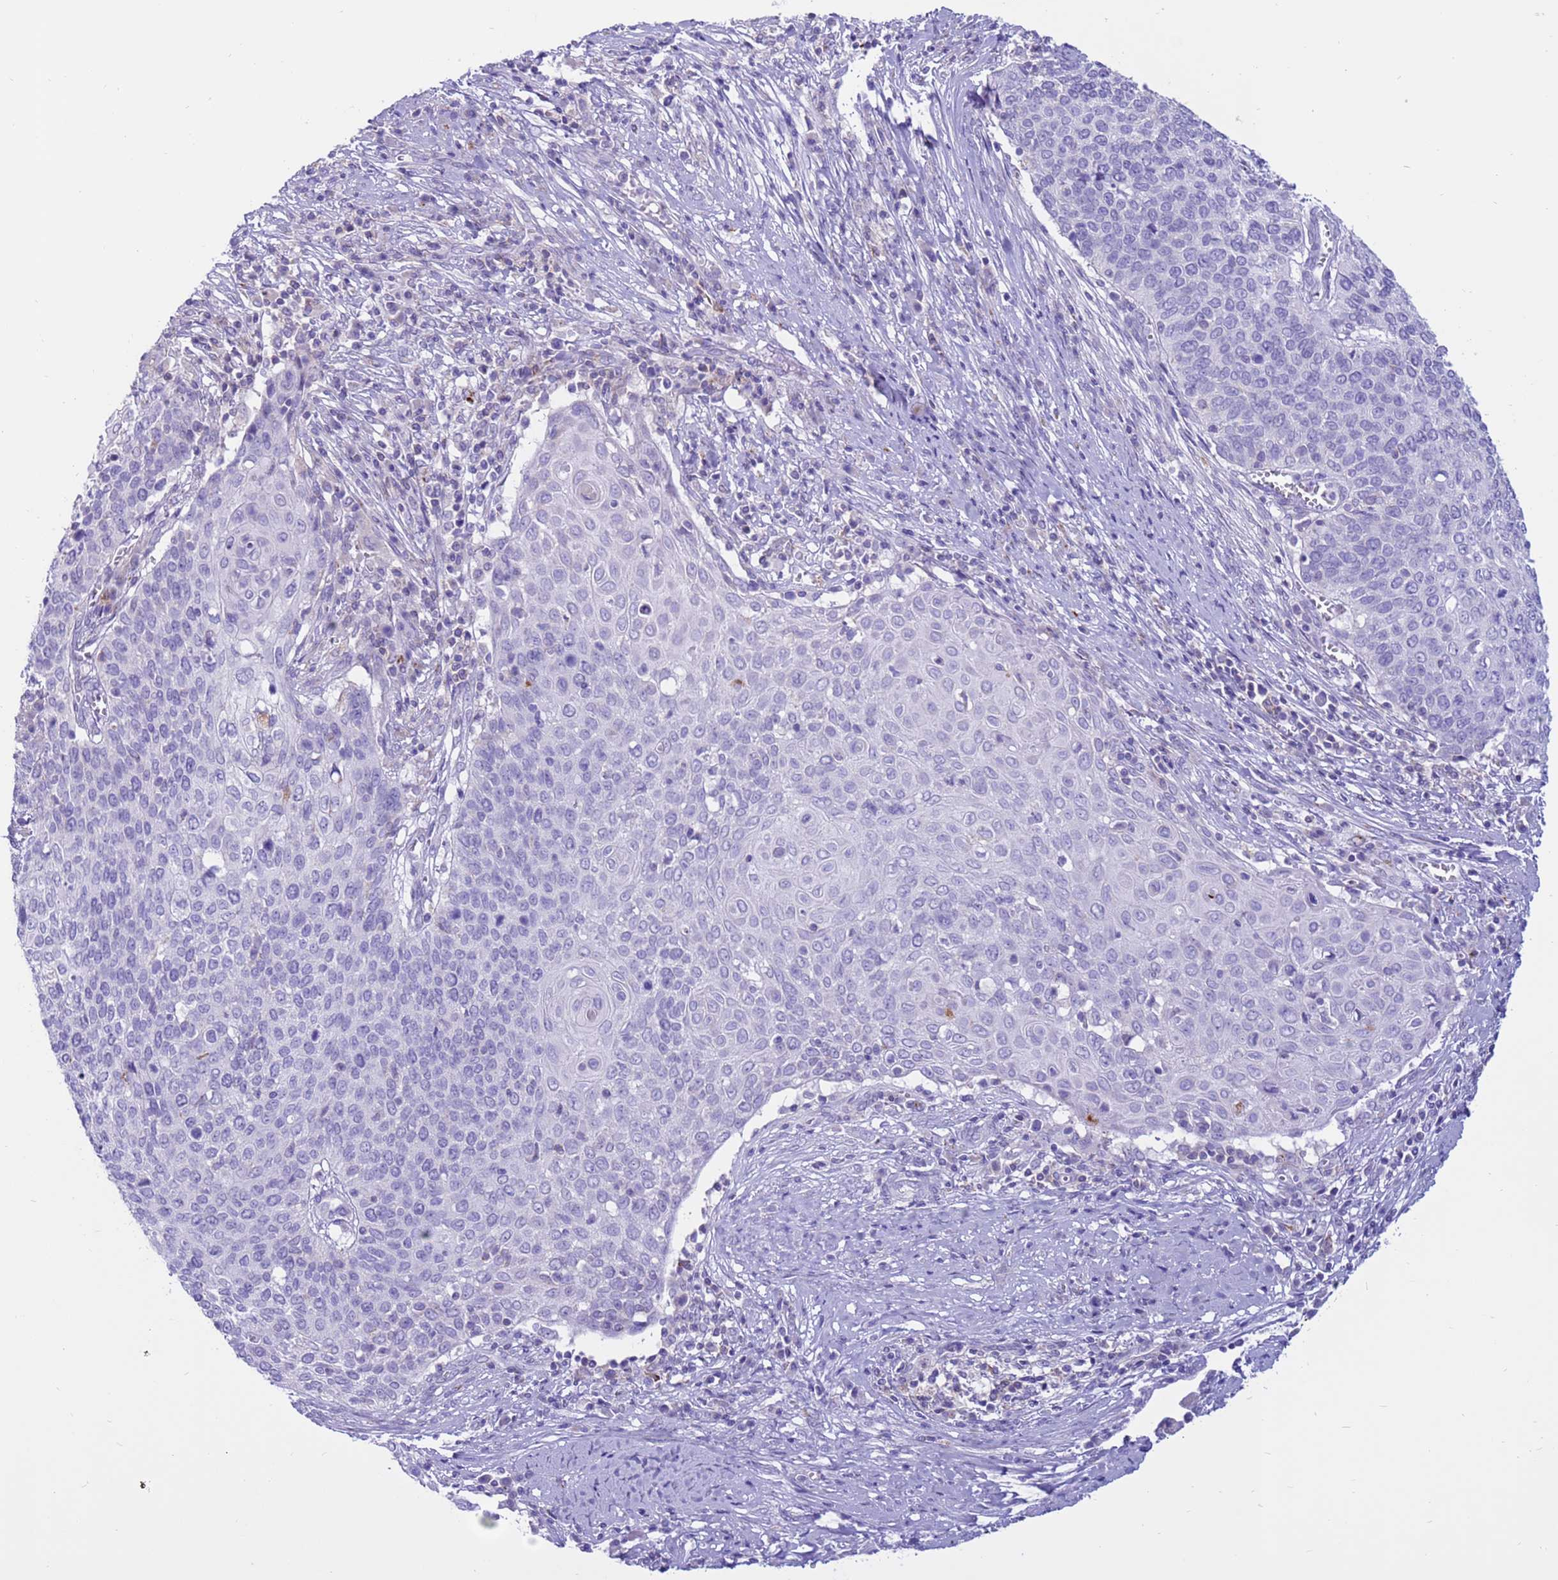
{"staining": {"intensity": "negative", "quantity": "none", "location": "none"}, "tissue": "cervical cancer", "cell_type": "Tumor cells", "image_type": "cancer", "snomed": [{"axis": "morphology", "description": "Squamous cell carcinoma, NOS"}, {"axis": "topography", "description": "Cervix"}], "caption": "Photomicrograph shows no significant protein staining in tumor cells of cervical squamous cell carcinoma.", "gene": "PDE10A", "patient": {"sex": "female", "age": 39}}